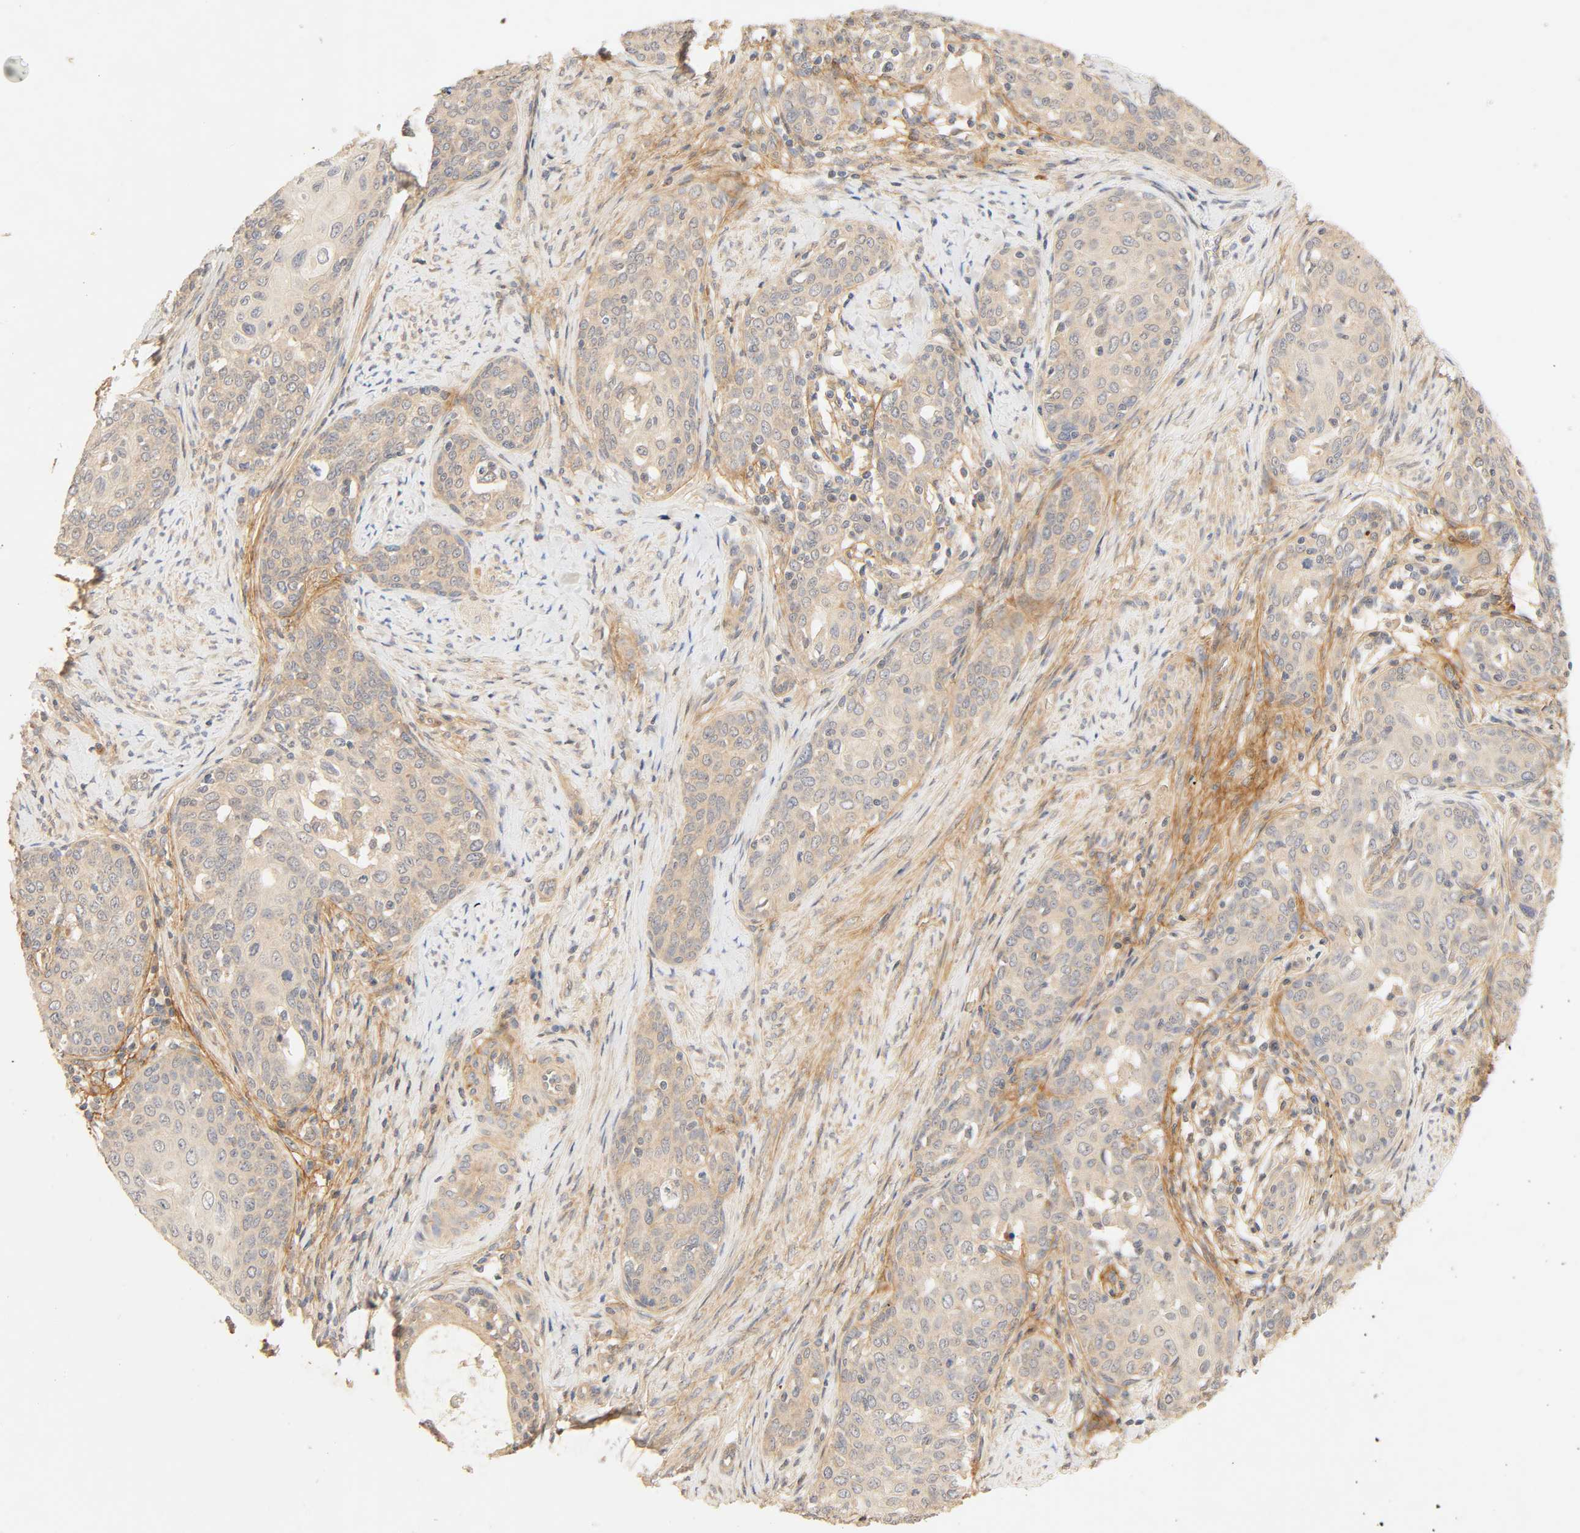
{"staining": {"intensity": "weak", "quantity": ">75%", "location": "cytoplasmic/membranous"}, "tissue": "cervical cancer", "cell_type": "Tumor cells", "image_type": "cancer", "snomed": [{"axis": "morphology", "description": "Squamous cell carcinoma, NOS"}, {"axis": "morphology", "description": "Adenocarcinoma, NOS"}, {"axis": "topography", "description": "Cervix"}], "caption": "Human cervical squamous cell carcinoma stained with a protein marker demonstrates weak staining in tumor cells.", "gene": "CACNA1G", "patient": {"sex": "female", "age": 52}}